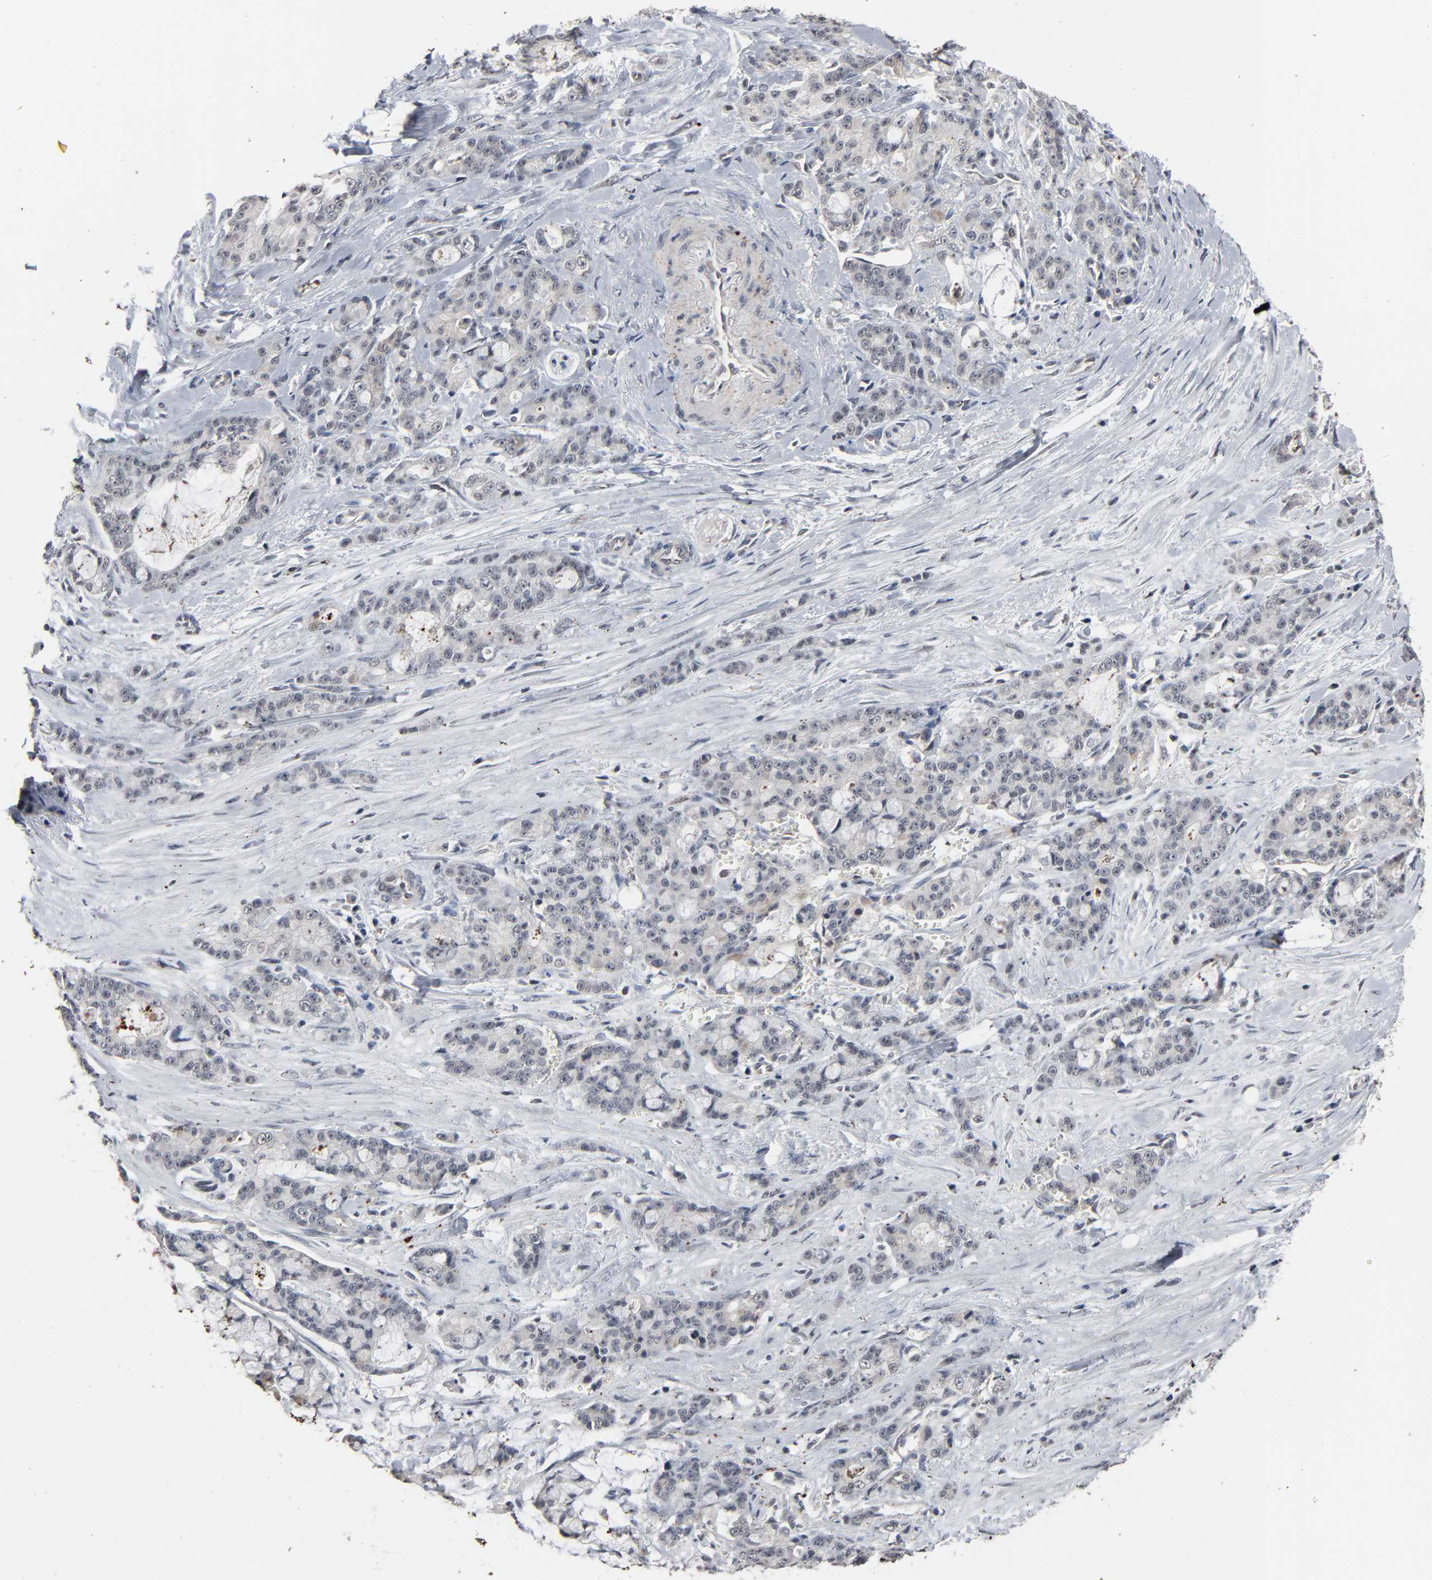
{"staining": {"intensity": "weak", "quantity": "<25%", "location": "cytoplasmic/membranous"}, "tissue": "pancreatic cancer", "cell_type": "Tumor cells", "image_type": "cancer", "snomed": [{"axis": "morphology", "description": "Adenocarcinoma, NOS"}, {"axis": "topography", "description": "Pancreas"}], "caption": "Immunohistochemistry image of human pancreatic cancer (adenocarcinoma) stained for a protein (brown), which reveals no positivity in tumor cells.", "gene": "ZNF419", "patient": {"sex": "female", "age": 73}}